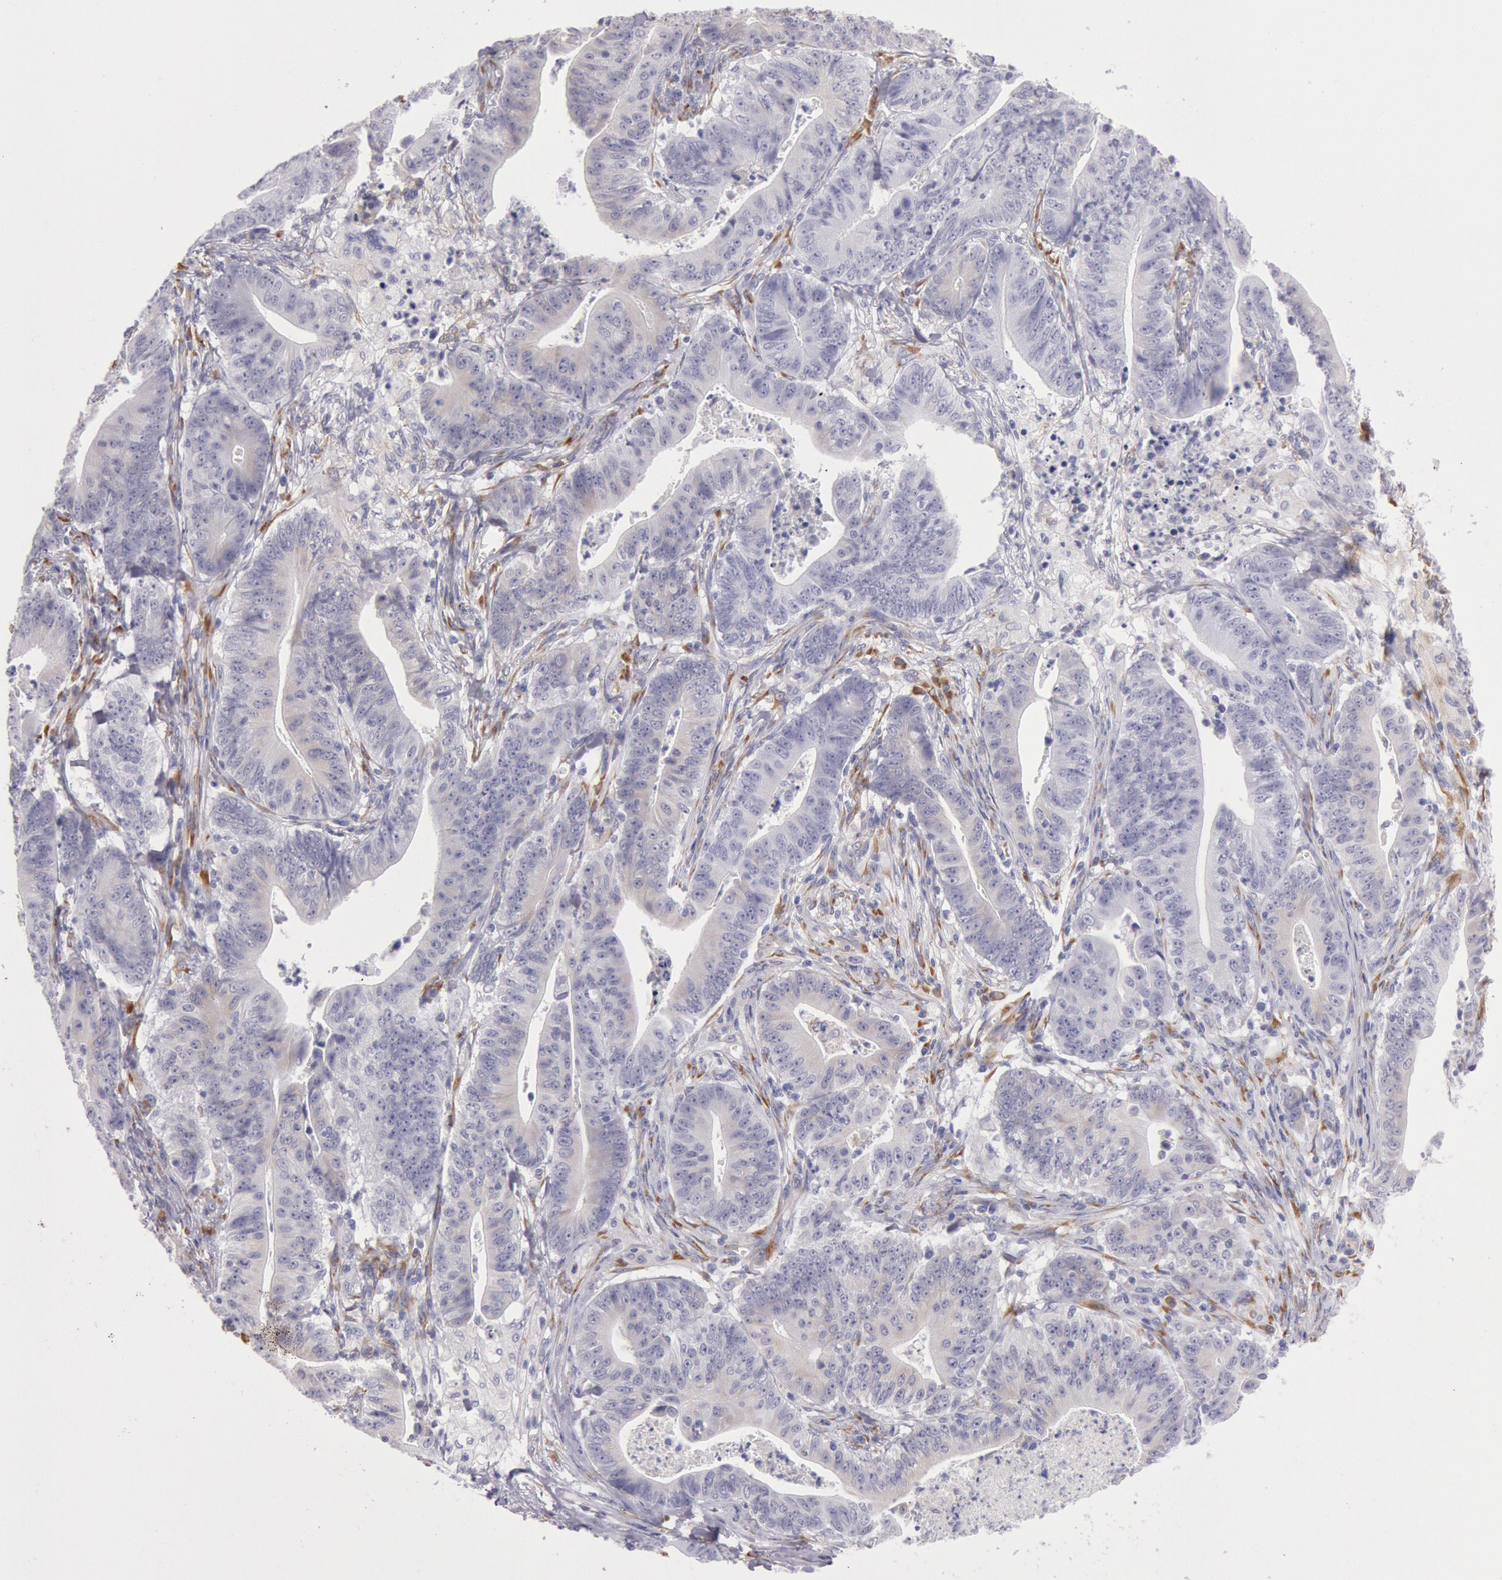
{"staining": {"intensity": "weak", "quantity": "25%-75%", "location": "cytoplasmic/membranous"}, "tissue": "stomach cancer", "cell_type": "Tumor cells", "image_type": "cancer", "snomed": [{"axis": "morphology", "description": "Adenocarcinoma, NOS"}, {"axis": "topography", "description": "Stomach, lower"}], "caption": "A photomicrograph showing weak cytoplasmic/membranous positivity in approximately 25%-75% of tumor cells in adenocarcinoma (stomach), as visualized by brown immunohistochemical staining.", "gene": "CIDEB", "patient": {"sex": "female", "age": 86}}